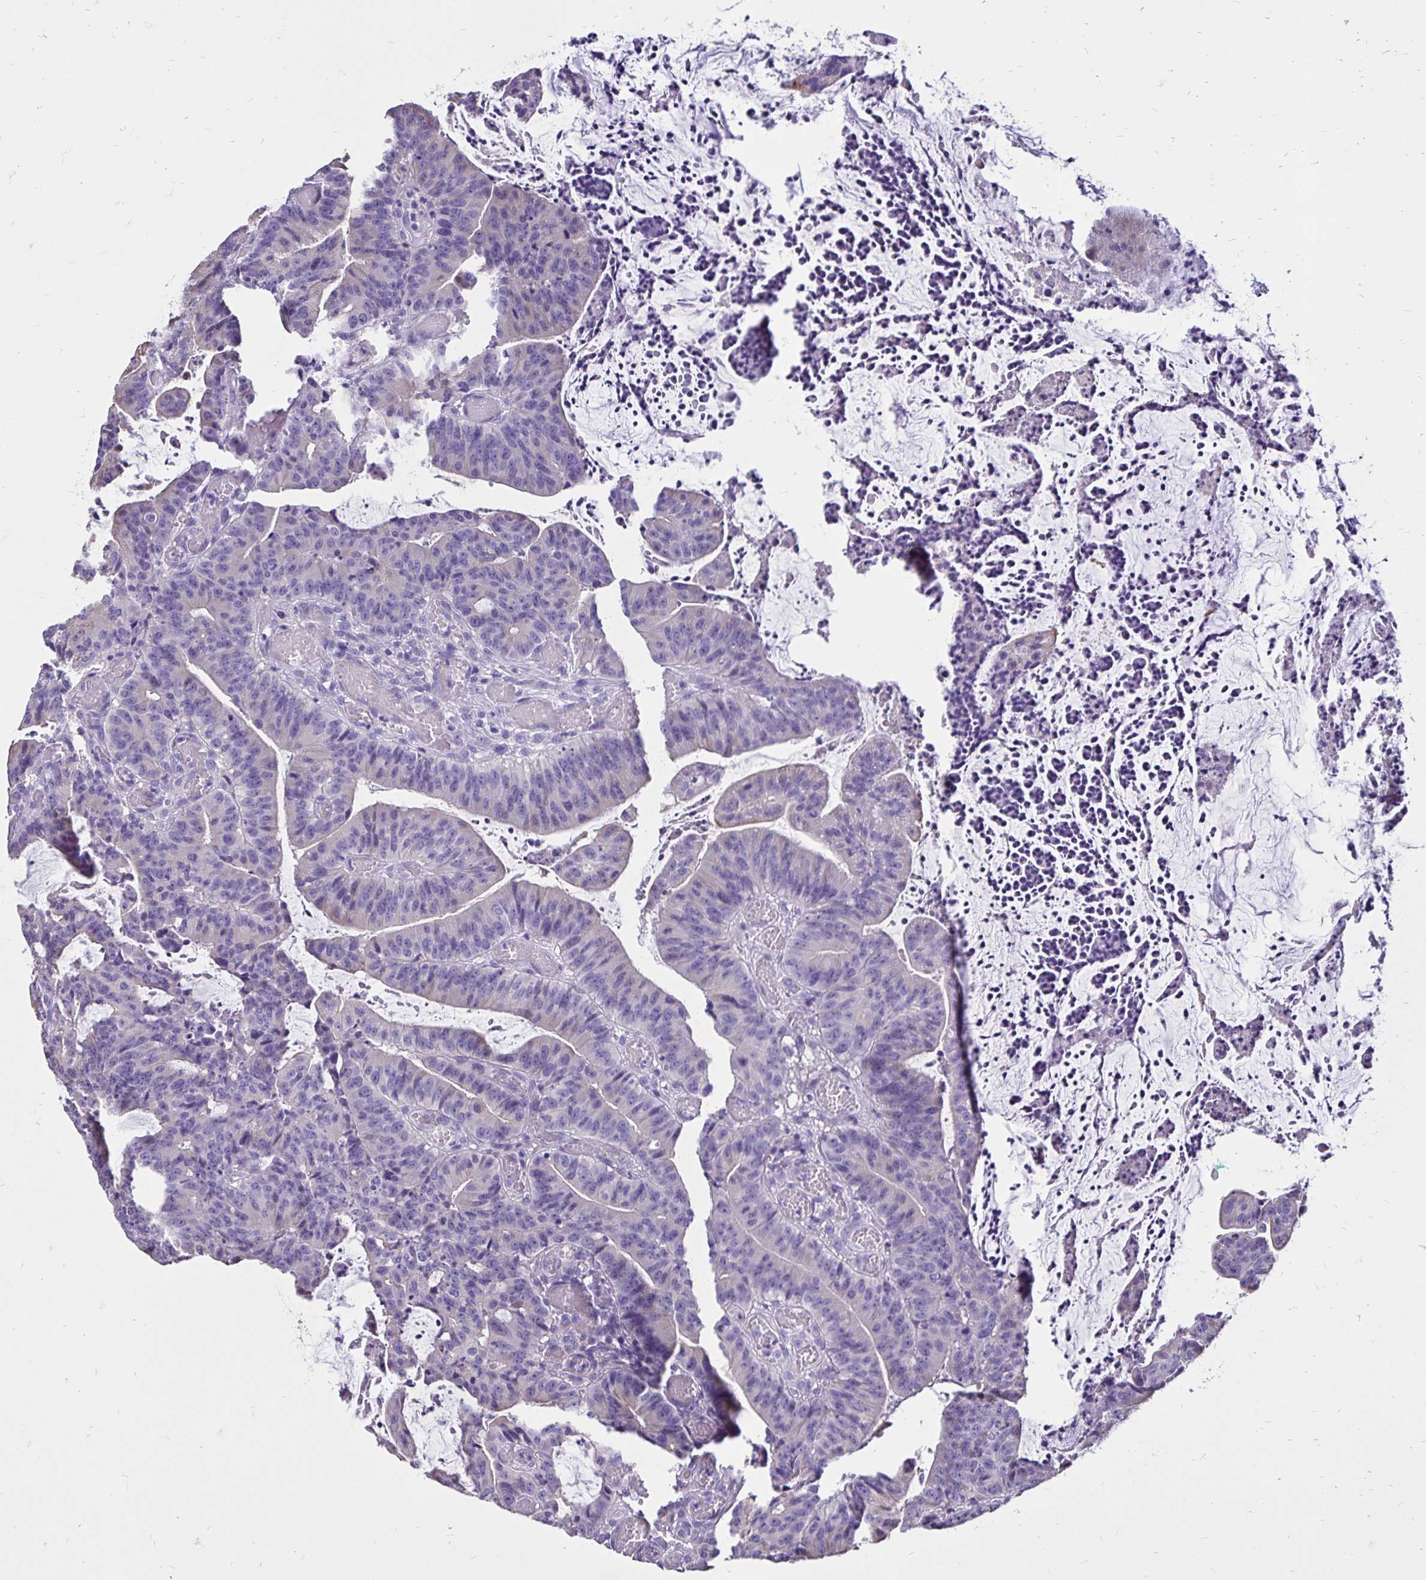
{"staining": {"intensity": "weak", "quantity": "<25%", "location": "cytoplasmic/membranous"}, "tissue": "colorectal cancer", "cell_type": "Tumor cells", "image_type": "cancer", "snomed": [{"axis": "morphology", "description": "Adenocarcinoma, NOS"}, {"axis": "topography", "description": "Colon"}], "caption": "There is no significant positivity in tumor cells of colorectal cancer (adenocarcinoma).", "gene": "EVPL", "patient": {"sex": "female", "age": 78}}